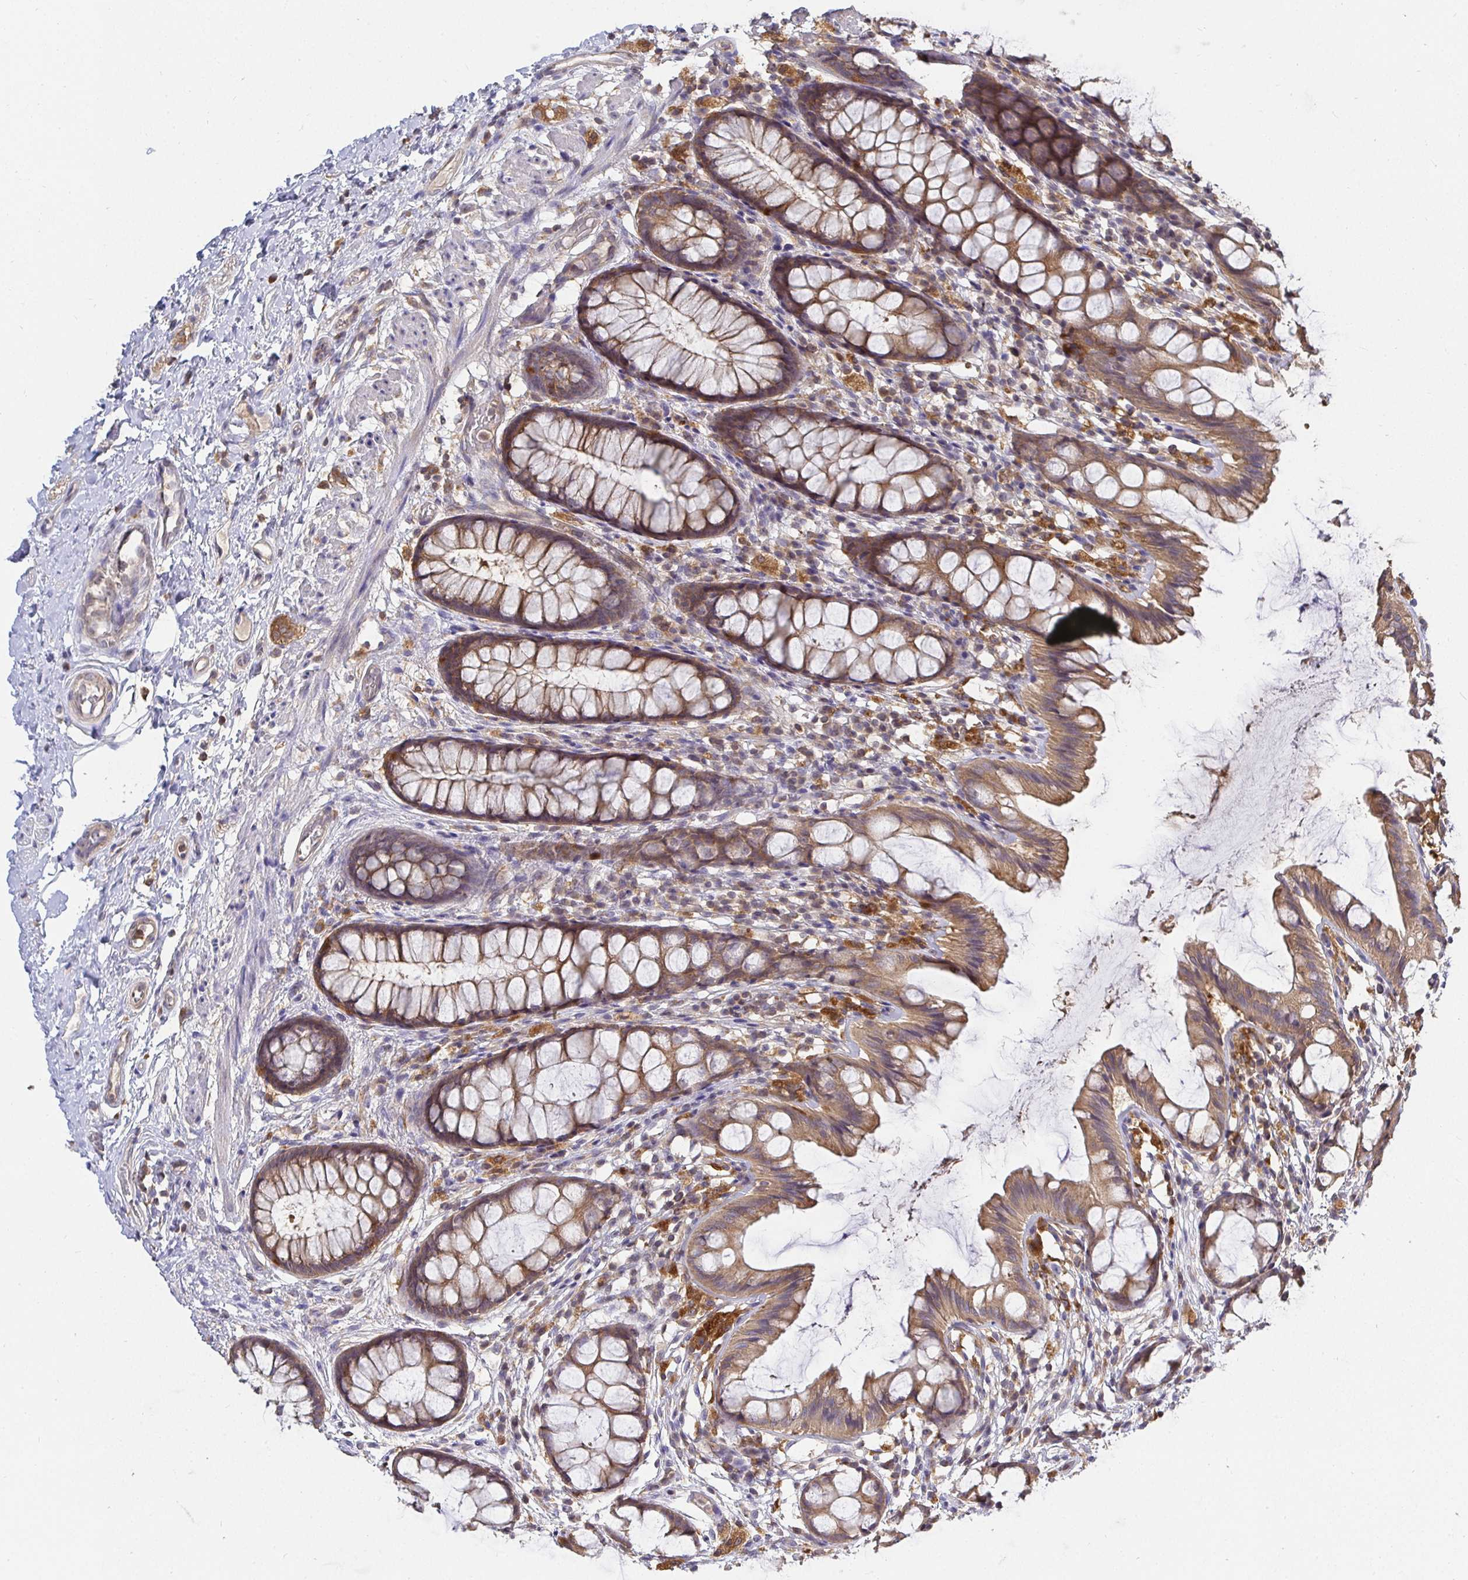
{"staining": {"intensity": "moderate", "quantity": ">75%", "location": "cytoplasmic/membranous"}, "tissue": "rectum", "cell_type": "Glandular cells", "image_type": "normal", "snomed": [{"axis": "morphology", "description": "Normal tissue, NOS"}, {"axis": "topography", "description": "Rectum"}], "caption": "An image showing moderate cytoplasmic/membranous staining in approximately >75% of glandular cells in unremarkable rectum, as visualized by brown immunohistochemical staining.", "gene": "ATP6V1F", "patient": {"sex": "female", "age": 62}}